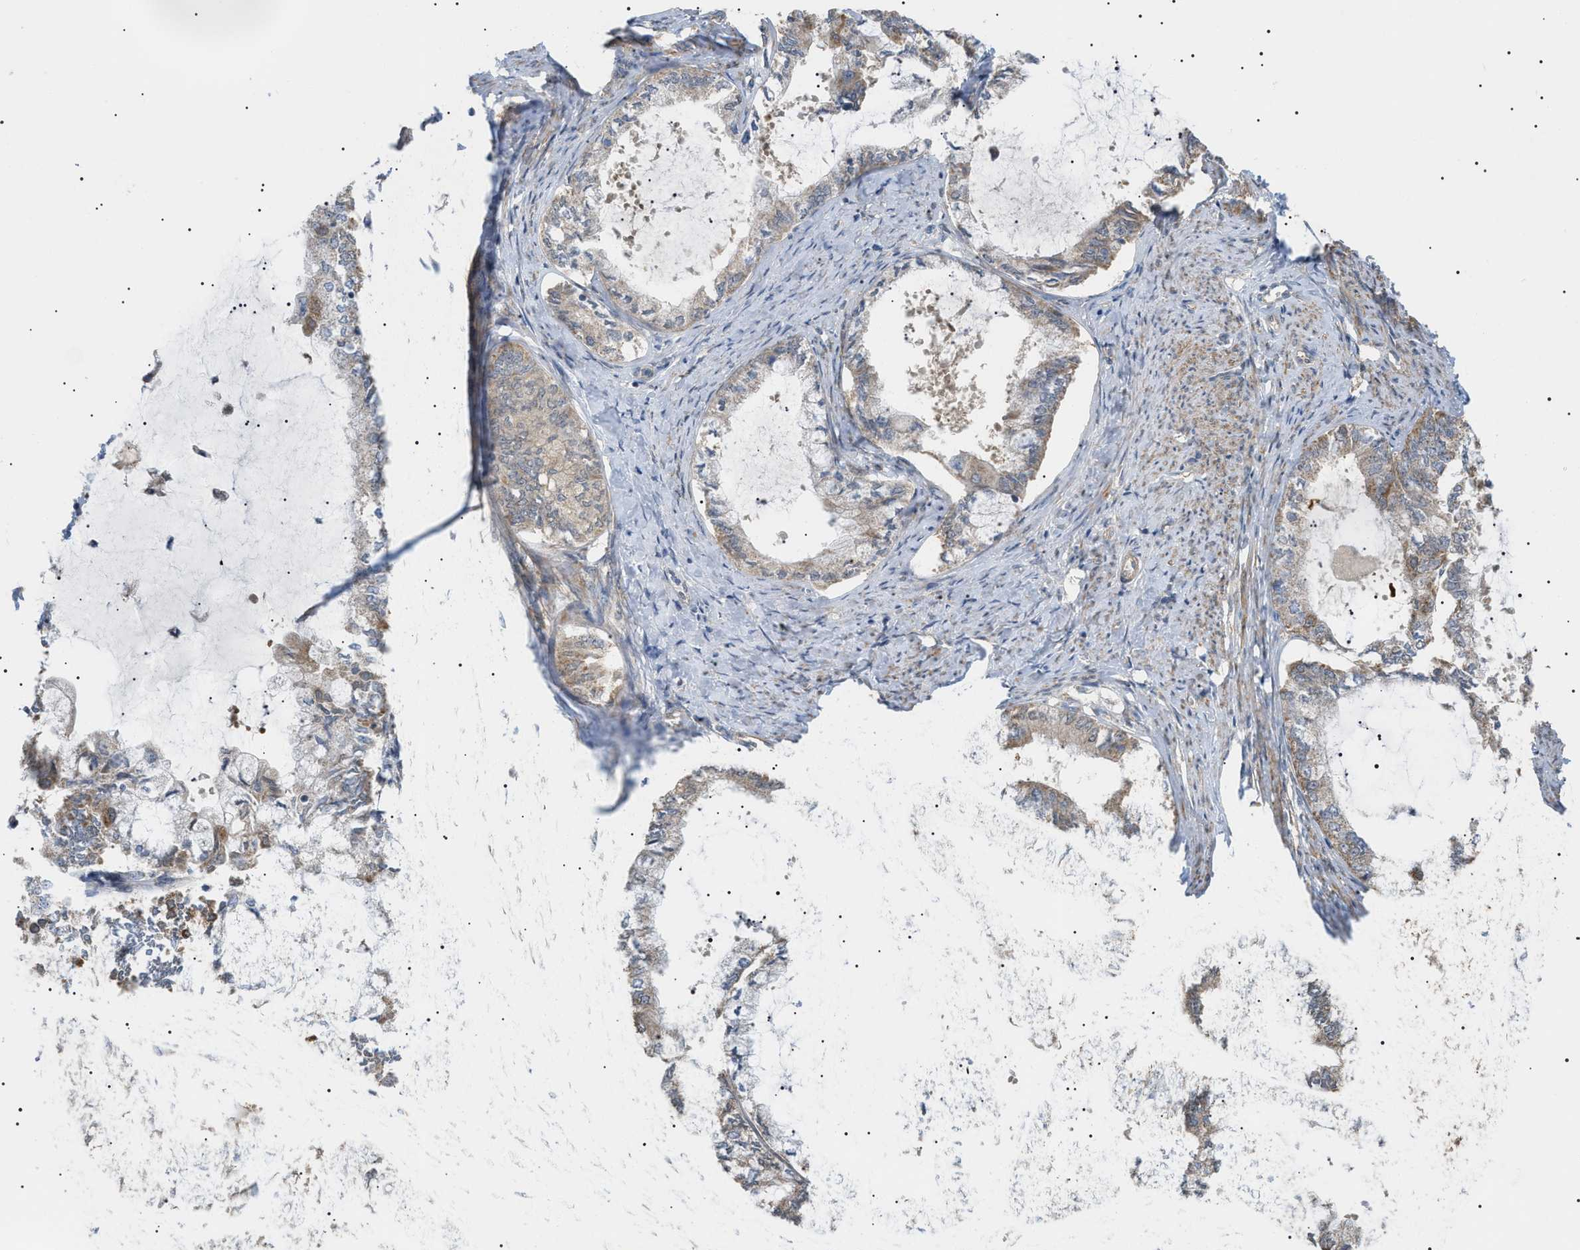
{"staining": {"intensity": "weak", "quantity": "25%-75%", "location": "cytoplasmic/membranous"}, "tissue": "endometrial cancer", "cell_type": "Tumor cells", "image_type": "cancer", "snomed": [{"axis": "morphology", "description": "Adenocarcinoma, NOS"}, {"axis": "topography", "description": "Endometrium"}], "caption": "A brown stain highlights weak cytoplasmic/membranous staining of a protein in human endometrial adenocarcinoma tumor cells. Nuclei are stained in blue.", "gene": "IRS2", "patient": {"sex": "female", "age": 86}}